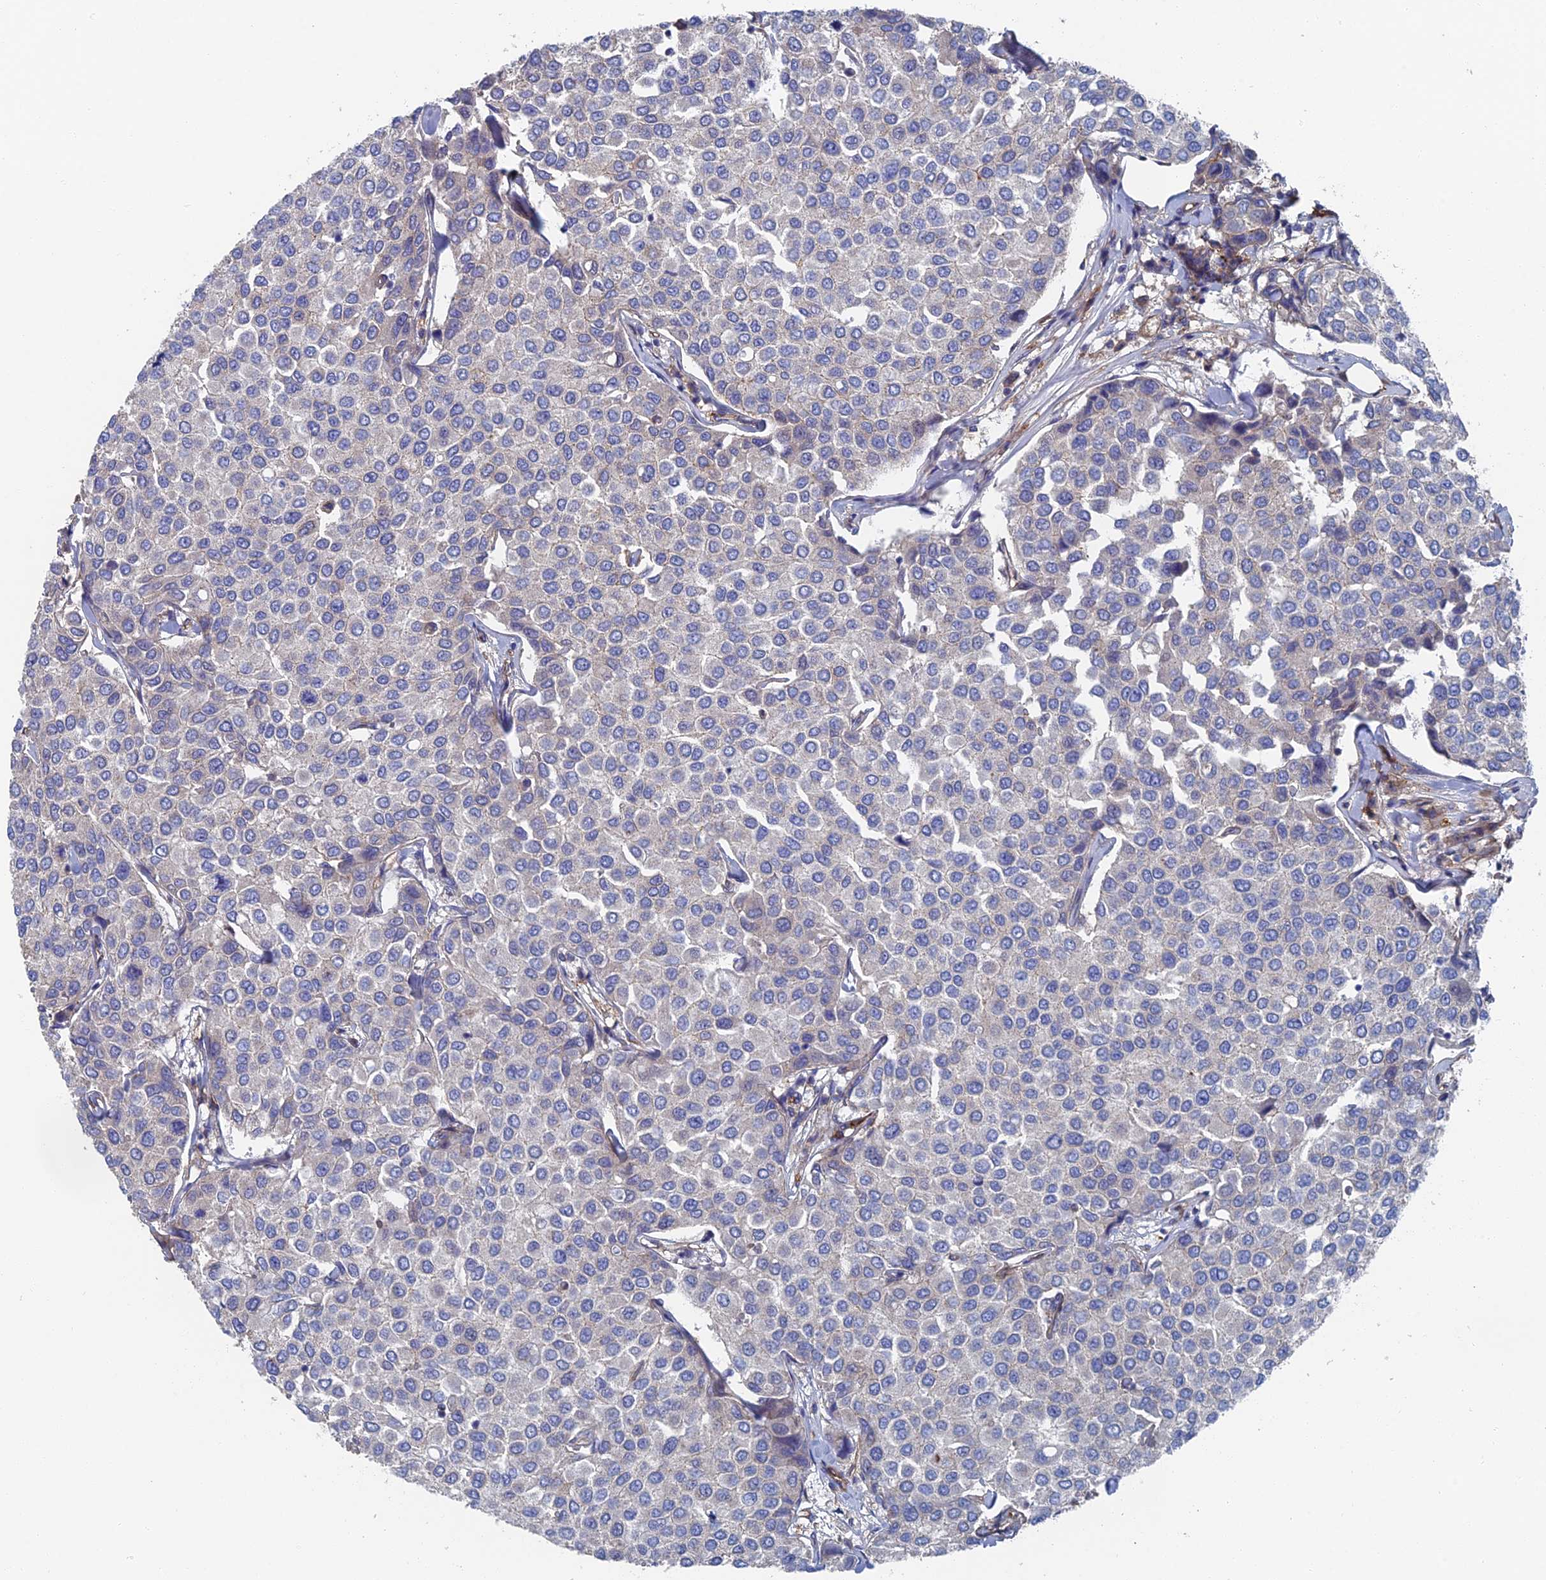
{"staining": {"intensity": "negative", "quantity": "none", "location": "none"}, "tissue": "breast cancer", "cell_type": "Tumor cells", "image_type": "cancer", "snomed": [{"axis": "morphology", "description": "Duct carcinoma"}, {"axis": "topography", "description": "Breast"}], "caption": "Tumor cells are negative for protein expression in human breast intraductal carcinoma.", "gene": "SNX11", "patient": {"sex": "female", "age": 55}}